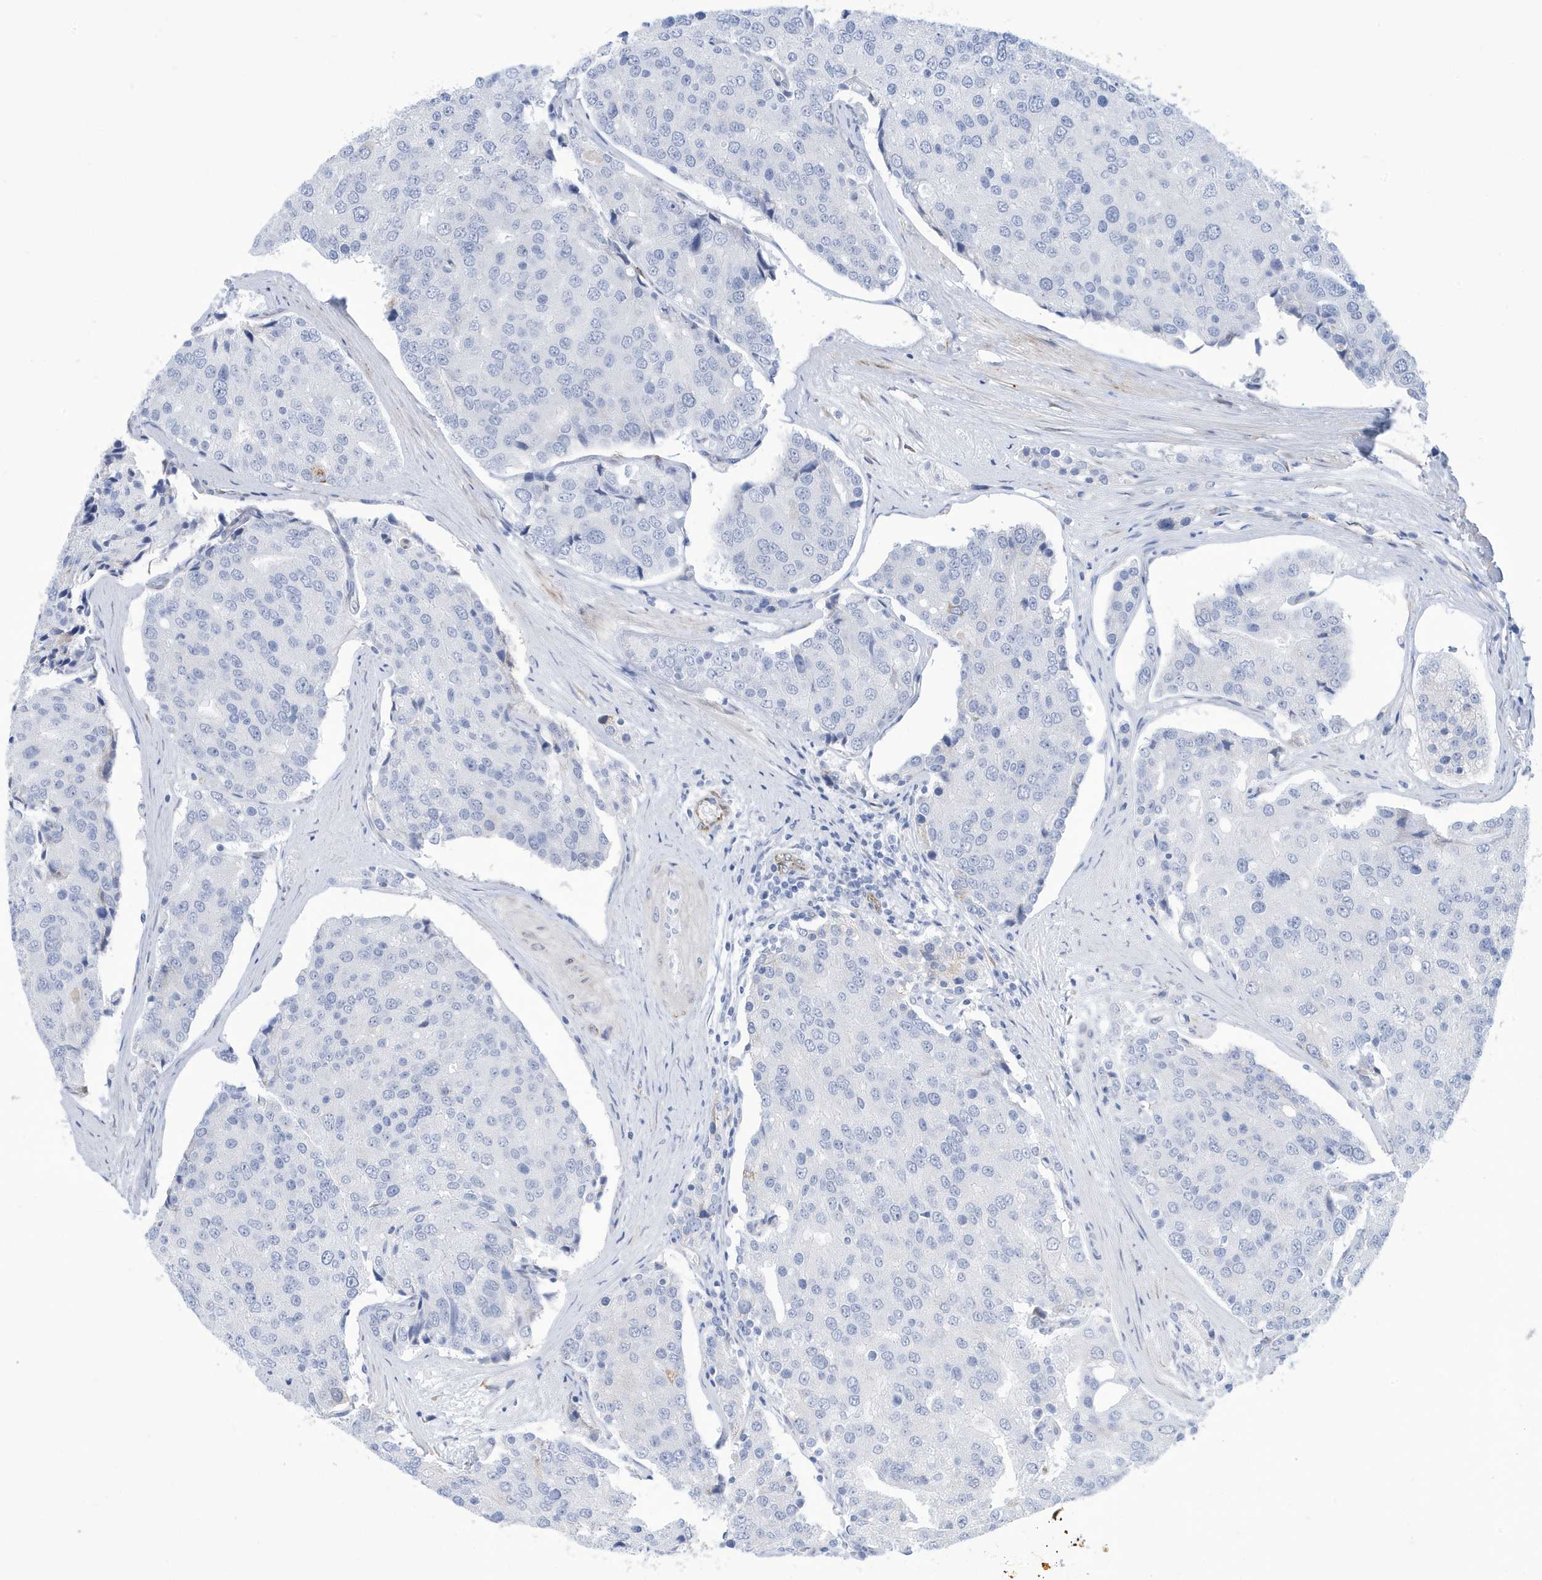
{"staining": {"intensity": "negative", "quantity": "none", "location": "none"}, "tissue": "prostate cancer", "cell_type": "Tumor cells", "image_type": "cancer", "snomed": [{"axis": "morphology", "description": "Adenocarcinoma, High grade"}, {"axis": "topography", "description": "Prostate"}], "caption": "Immunohistochemical staining of human prostate adenocarcinoma (high-grade) shows no significant staining in tumor cells.", "gene": "SEMA3F", "patient": {"sex": "male", "age": 50}}